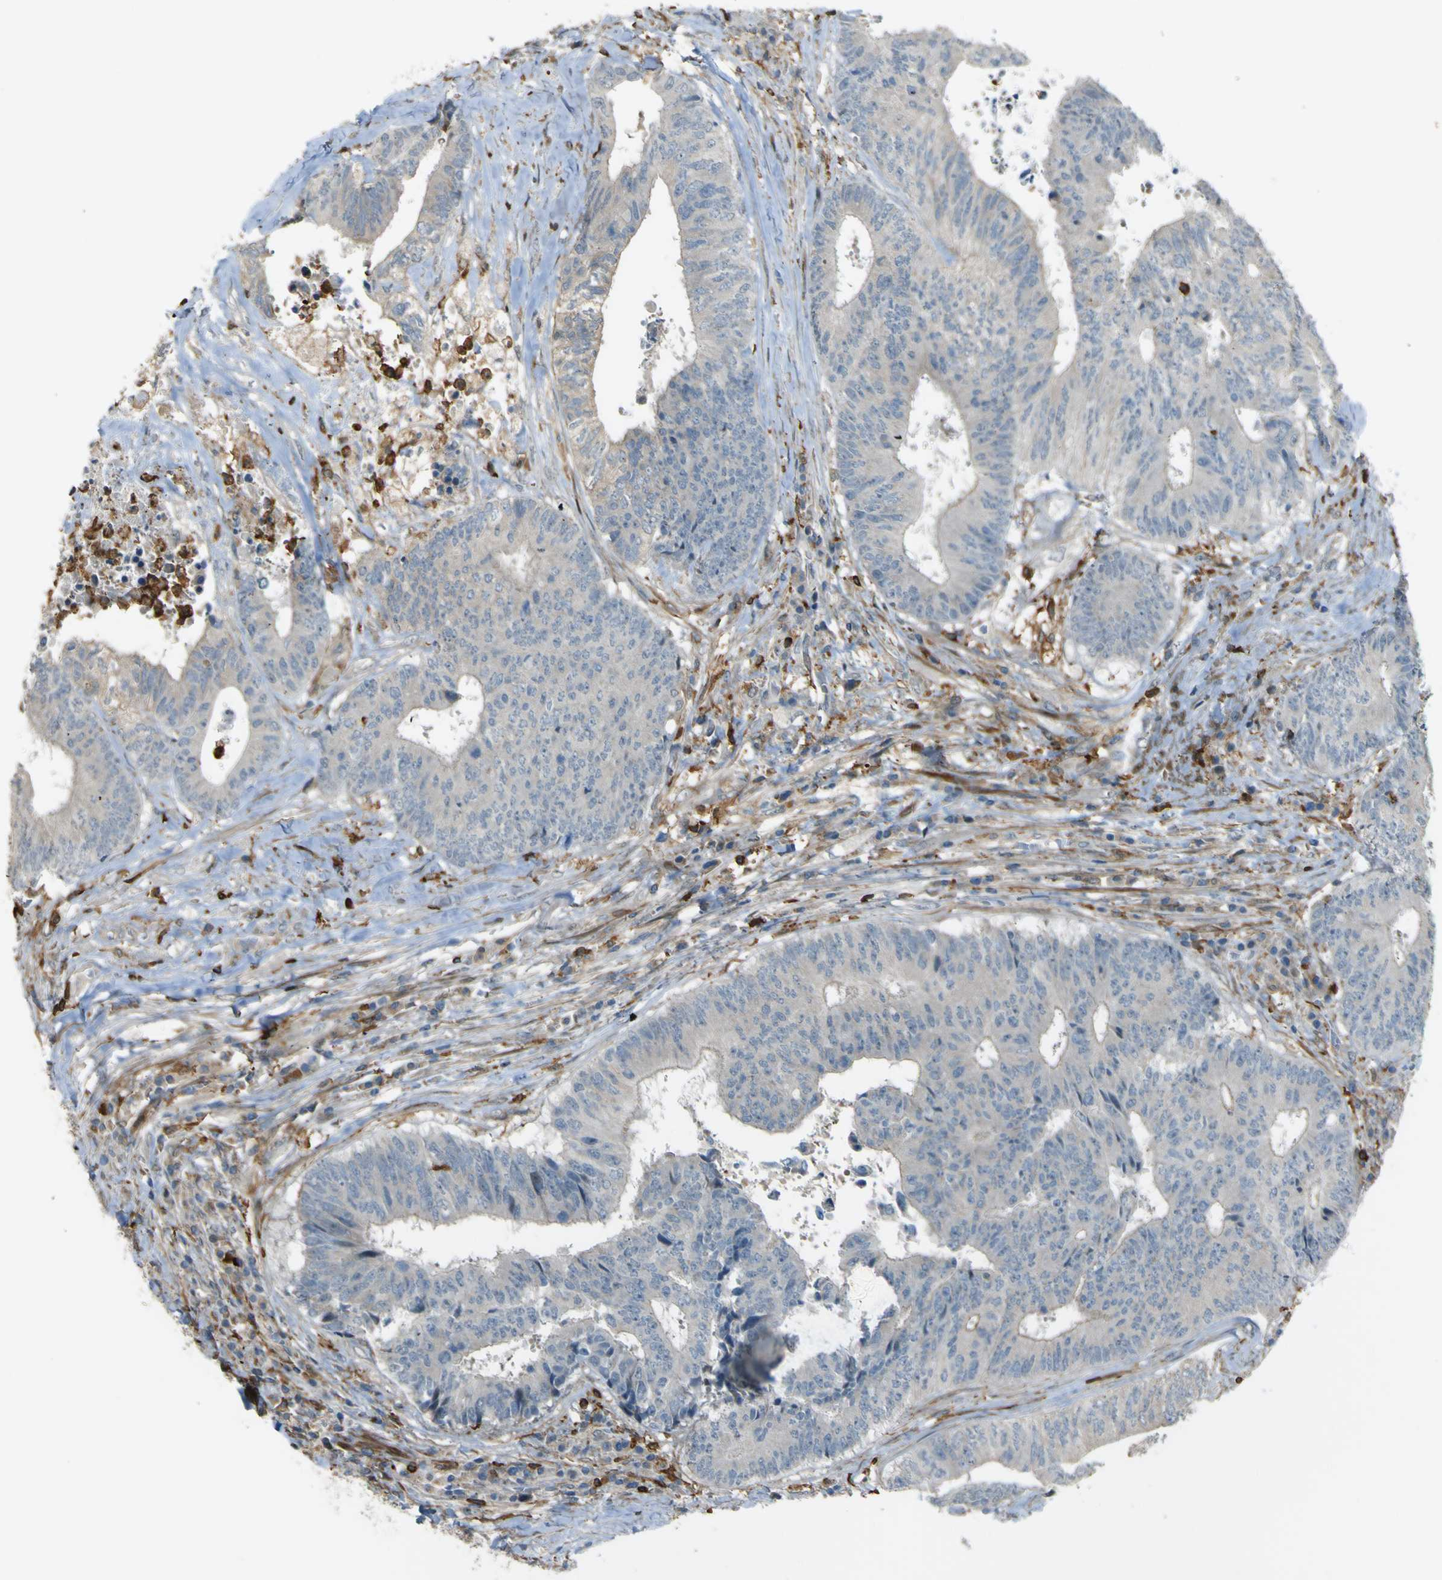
{"staining": {"intensity": "negative", "quantity": "none", "location": "none"}, "tissue": "colorectal cancer", "cell_type": "Tumor cells", "image_type": "cancer", "snomed": [{"axis": "morphology", "description": "Adenocarcinoma, NOS"}, {"axis": "topography", "description": "Rectum"}], "caption": "Tumor cells show no significant staining in colorectal cancer. (DAB immunohistochemistry visualized using brightfield microscopy, high magnification).", "gene": "PCDHB5", "patient": {"sex": "male", "age": 72}}